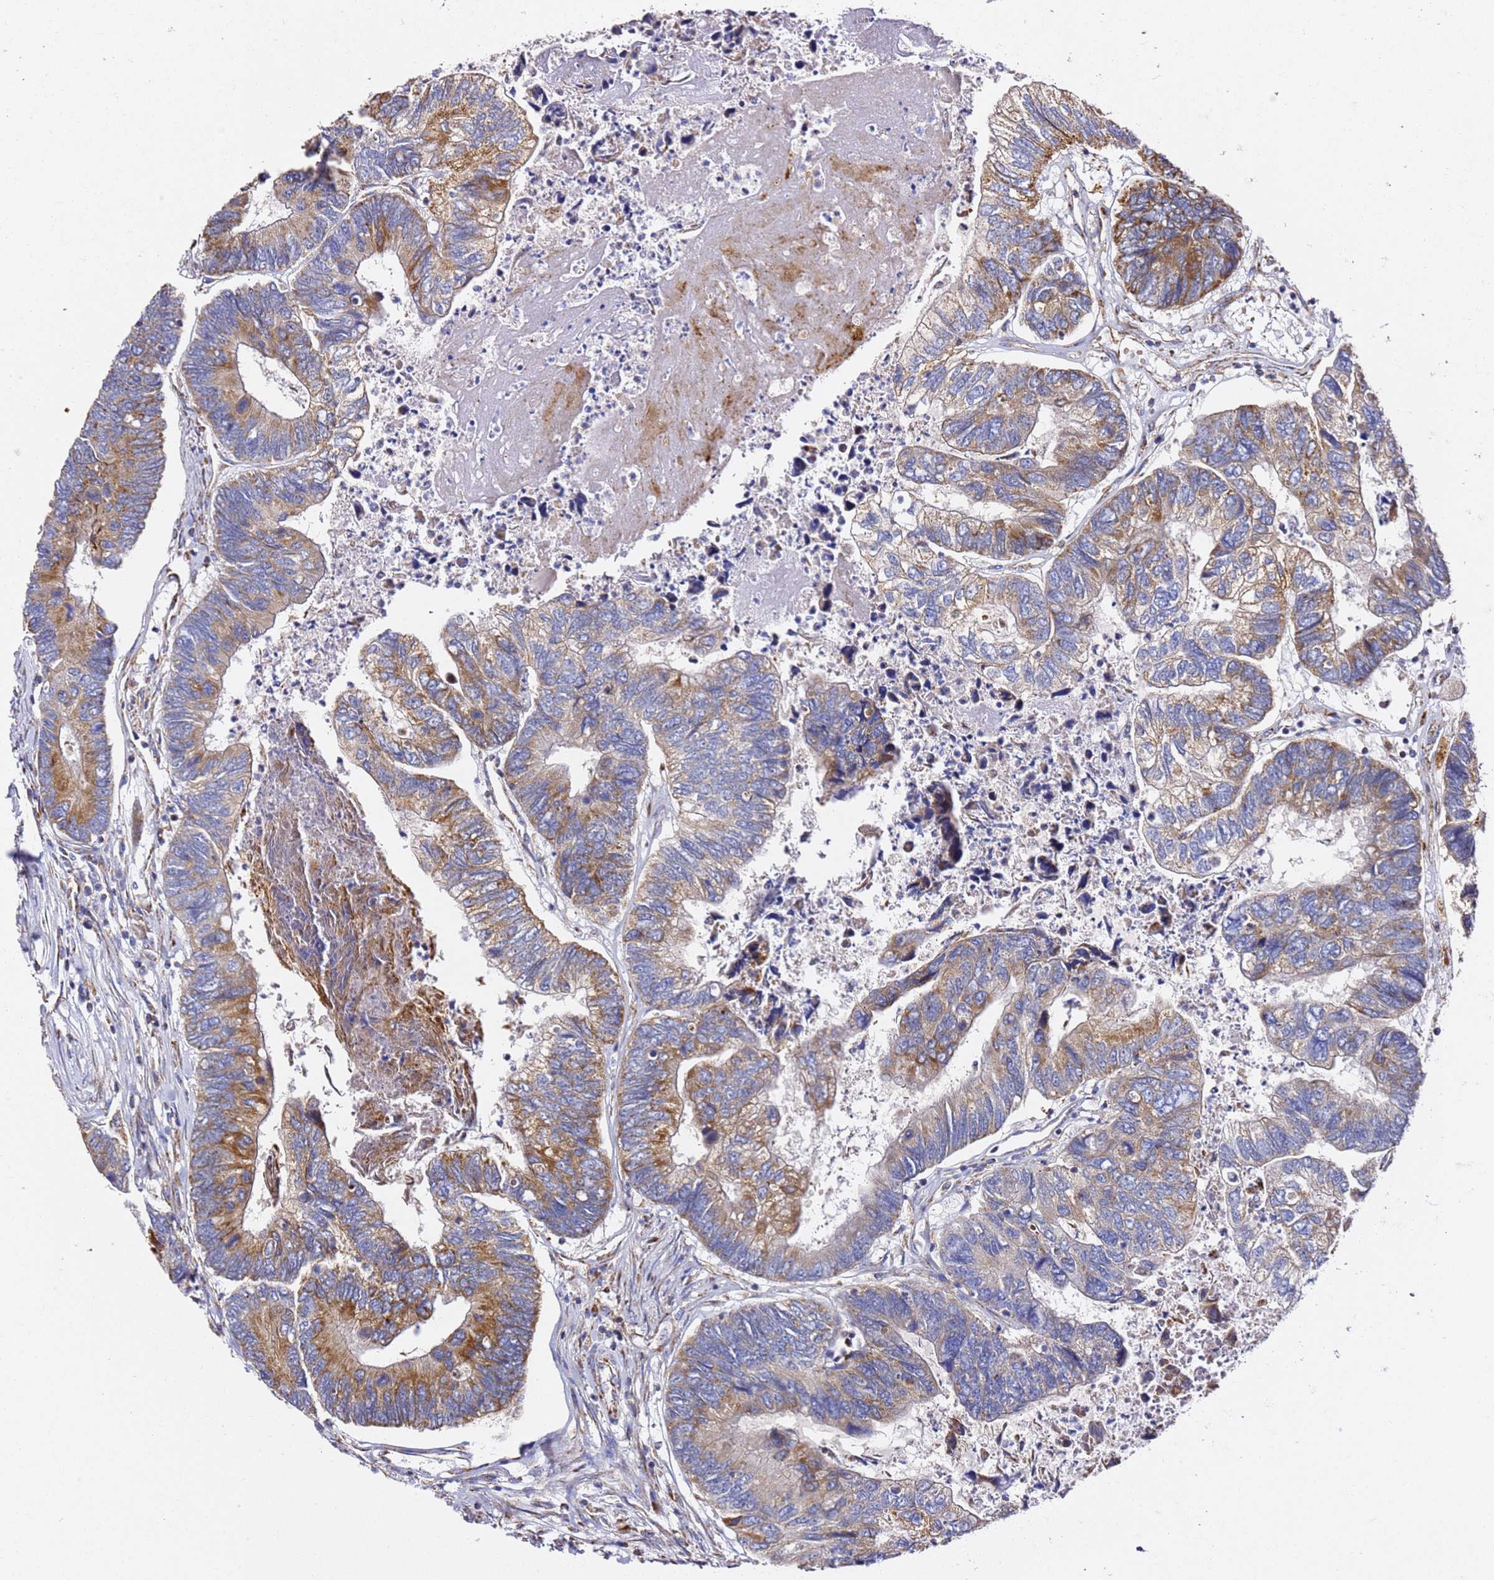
{"staining": {"intensity": "moderate", "quantity": "25%-75%", "location": "cytoplasmic/membranous"}, "tissue": "colorectal cancer", "cell_type": "Tumor cells", "image_type": "cancer", "snomed": [{"axis": "morphology", "description": "Adenocarcinoma, NOS"}, {"axis": "topography", "description": "Colon"}], "caption": "Immunohistochemical staining of adenocarcinoma (colorectal) exhibits medium levels of moderate cytoplasmic/membranous positivity in approximately 25%-75% of tumor cells.", "gene": "NDUFA3", "patient": {"sex": "female", "age": 67}}